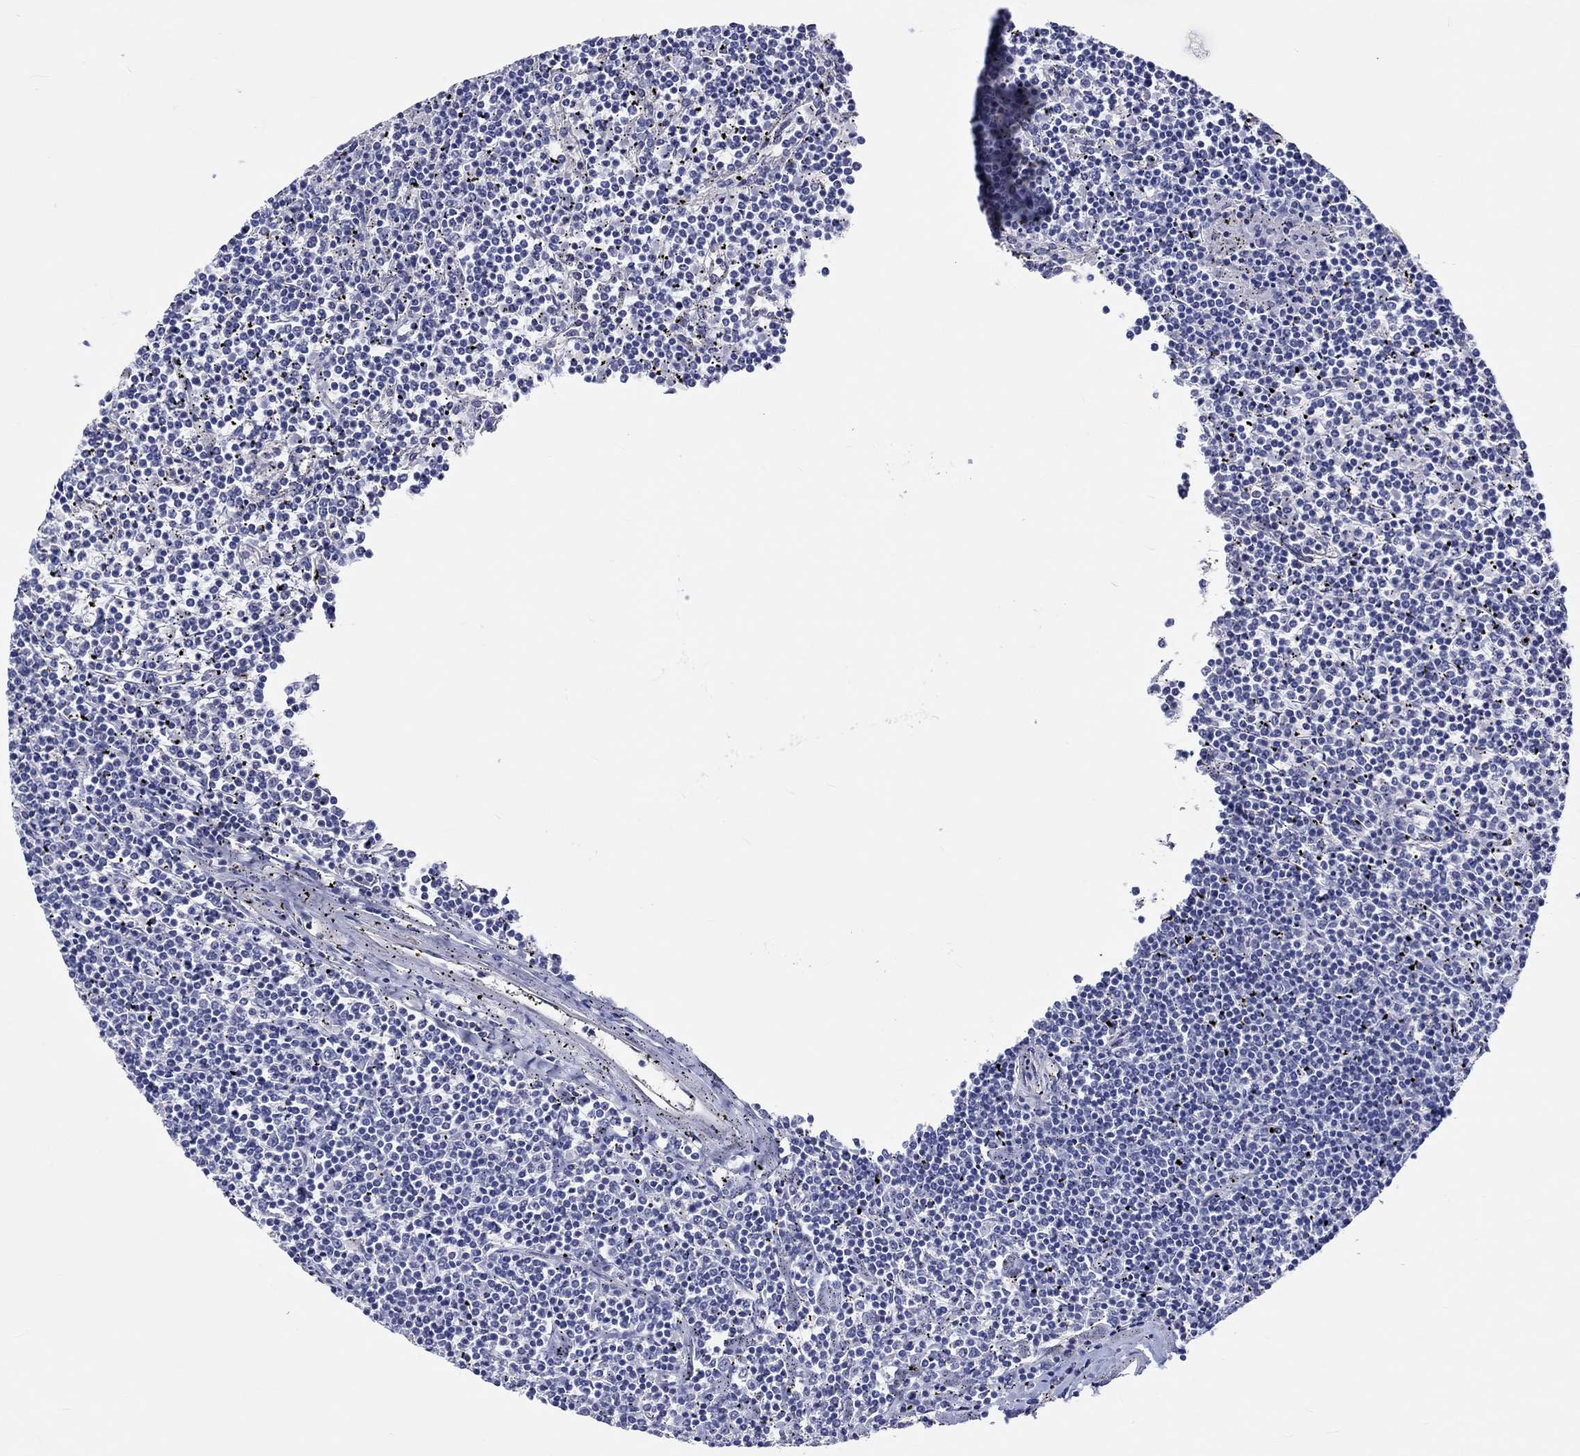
{"staining": {"intensity": "negative", "quantity": "none", "location": "none"}, "tissue": "lymphoma", "cell_type": "Tumor cells", "image_type": "cancer", "snomed": [{"axis": "morphology", "description": "Malignant lymphoma, non-Hodgkin's type, Low grade"}, {"axis": "topography", "description": "Spleen"}], "caption": "Lymphoma was stained to show a protein in brown. There is no significant expression in tumor cells.", "gene": "CDY2B", "patient": {"sex": "female", "age": 19}}